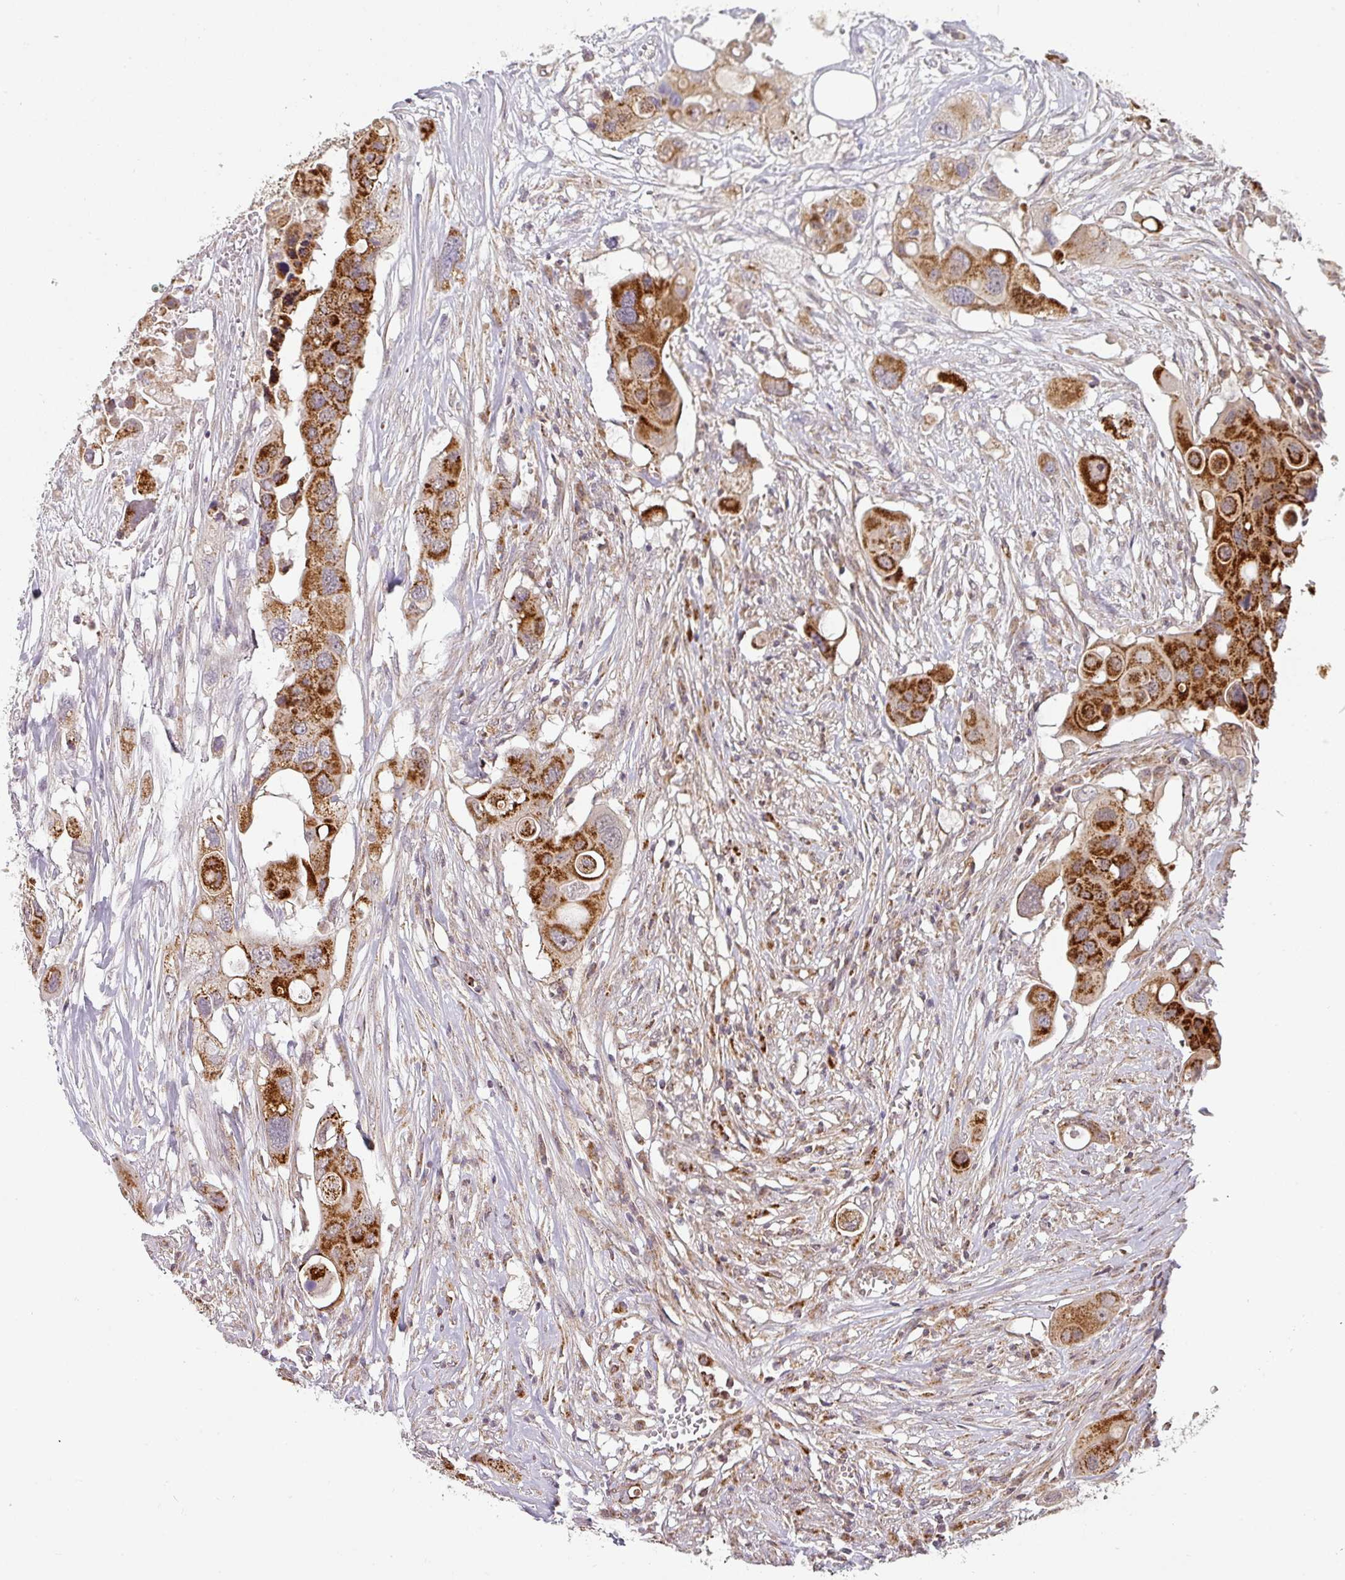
{"staining": {"intensity": "strong", "quantity": ">75%", "location": "cytoplasmic/membranous"}, "tissue": "colorectal cancer", "cell_type": "Tumor cells", "image_type": "cancer", "snomed": [{"axis": "morphology", "description": "Adenocarcinoma, NOS"}, {"axis": "topography", "description": "Colon"}], "caption": "DAB immunohistochemical staining of colorectal adenocarcinoma exhibits strong cytoplasmic/membranous protein positivity in approximately >75% of tumor cells.", "gene": "MRPS16", "patient": {"sex": "male", "age": 77}}